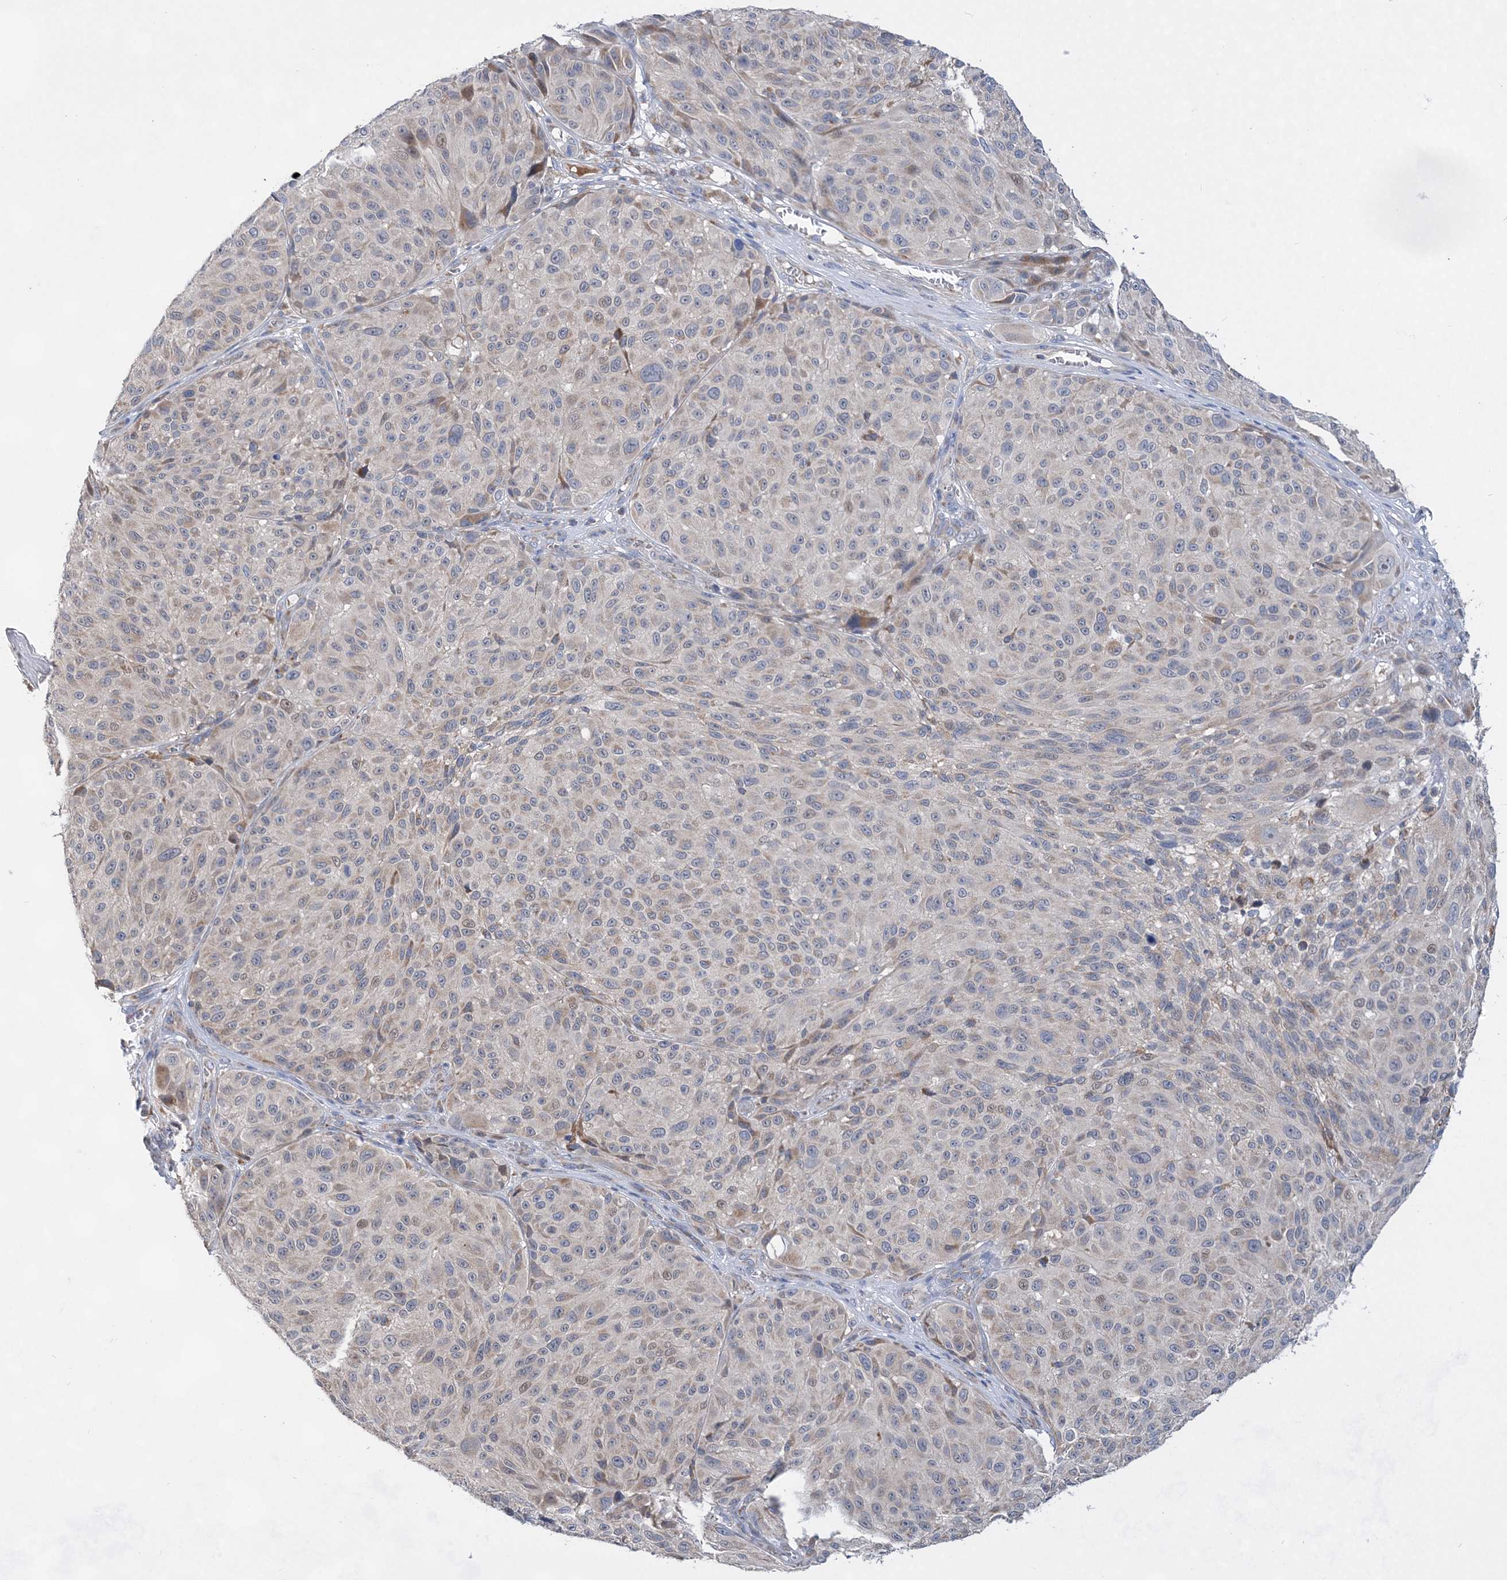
{"staining": {"intensity": "negative", "quantity": "none", "location": "none"}, "tissue": "melanoma", "cell_type": "Tumor cells", "image_type": "cancer", "snomed": [{"axis": "morphology", "description": "Malignant melanoma, NOS"}, {"axis": "topography", "description": "Skin"}], "caption": "The histopathology image displays no staining of tumor cells in malignant melanoma.", "gene": "TRAPPC13", "patient": {"sex": "male", "age": 83}}